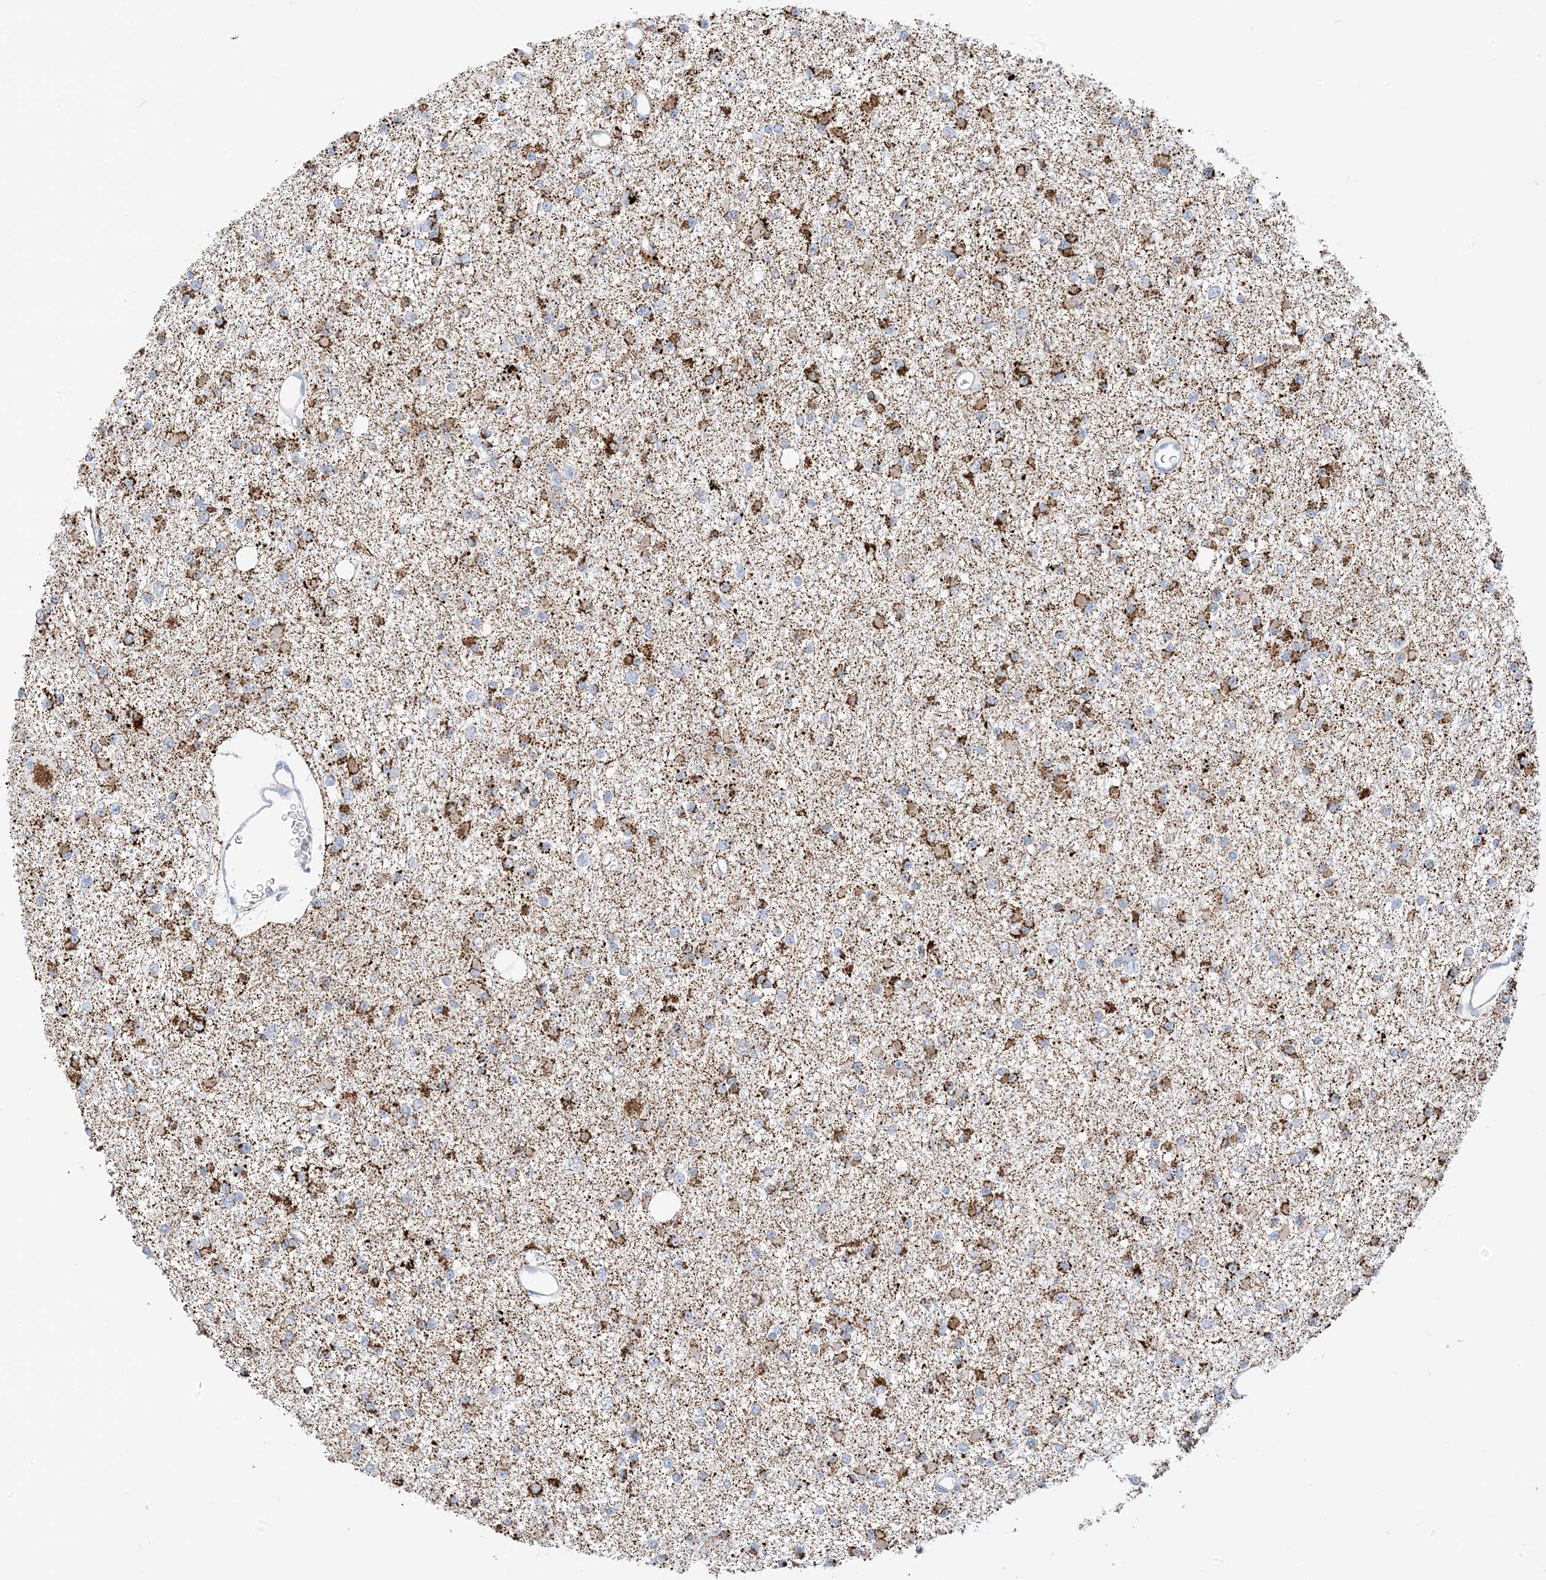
{"staining": {"intensity": "strong", "quantity": ">75%", "location": "cytoplasmic/membranous"}, "tissue": "glioma", "cell_type": "Tumor cells", "image_type": "cancer", "snomed": [{"axis": "morphology", "description": "Glioma, malignant, Low grade"}, {"axis": "topography", "description": "Brain"}], "caption": "Immunohistochemical staining of glioma exhibits strong cytoplasmic/membranous protein positivity in approximately >75% of tumor cells.", "gene": "CAPN13", "patient": {"sex": "female", "age": 22}}